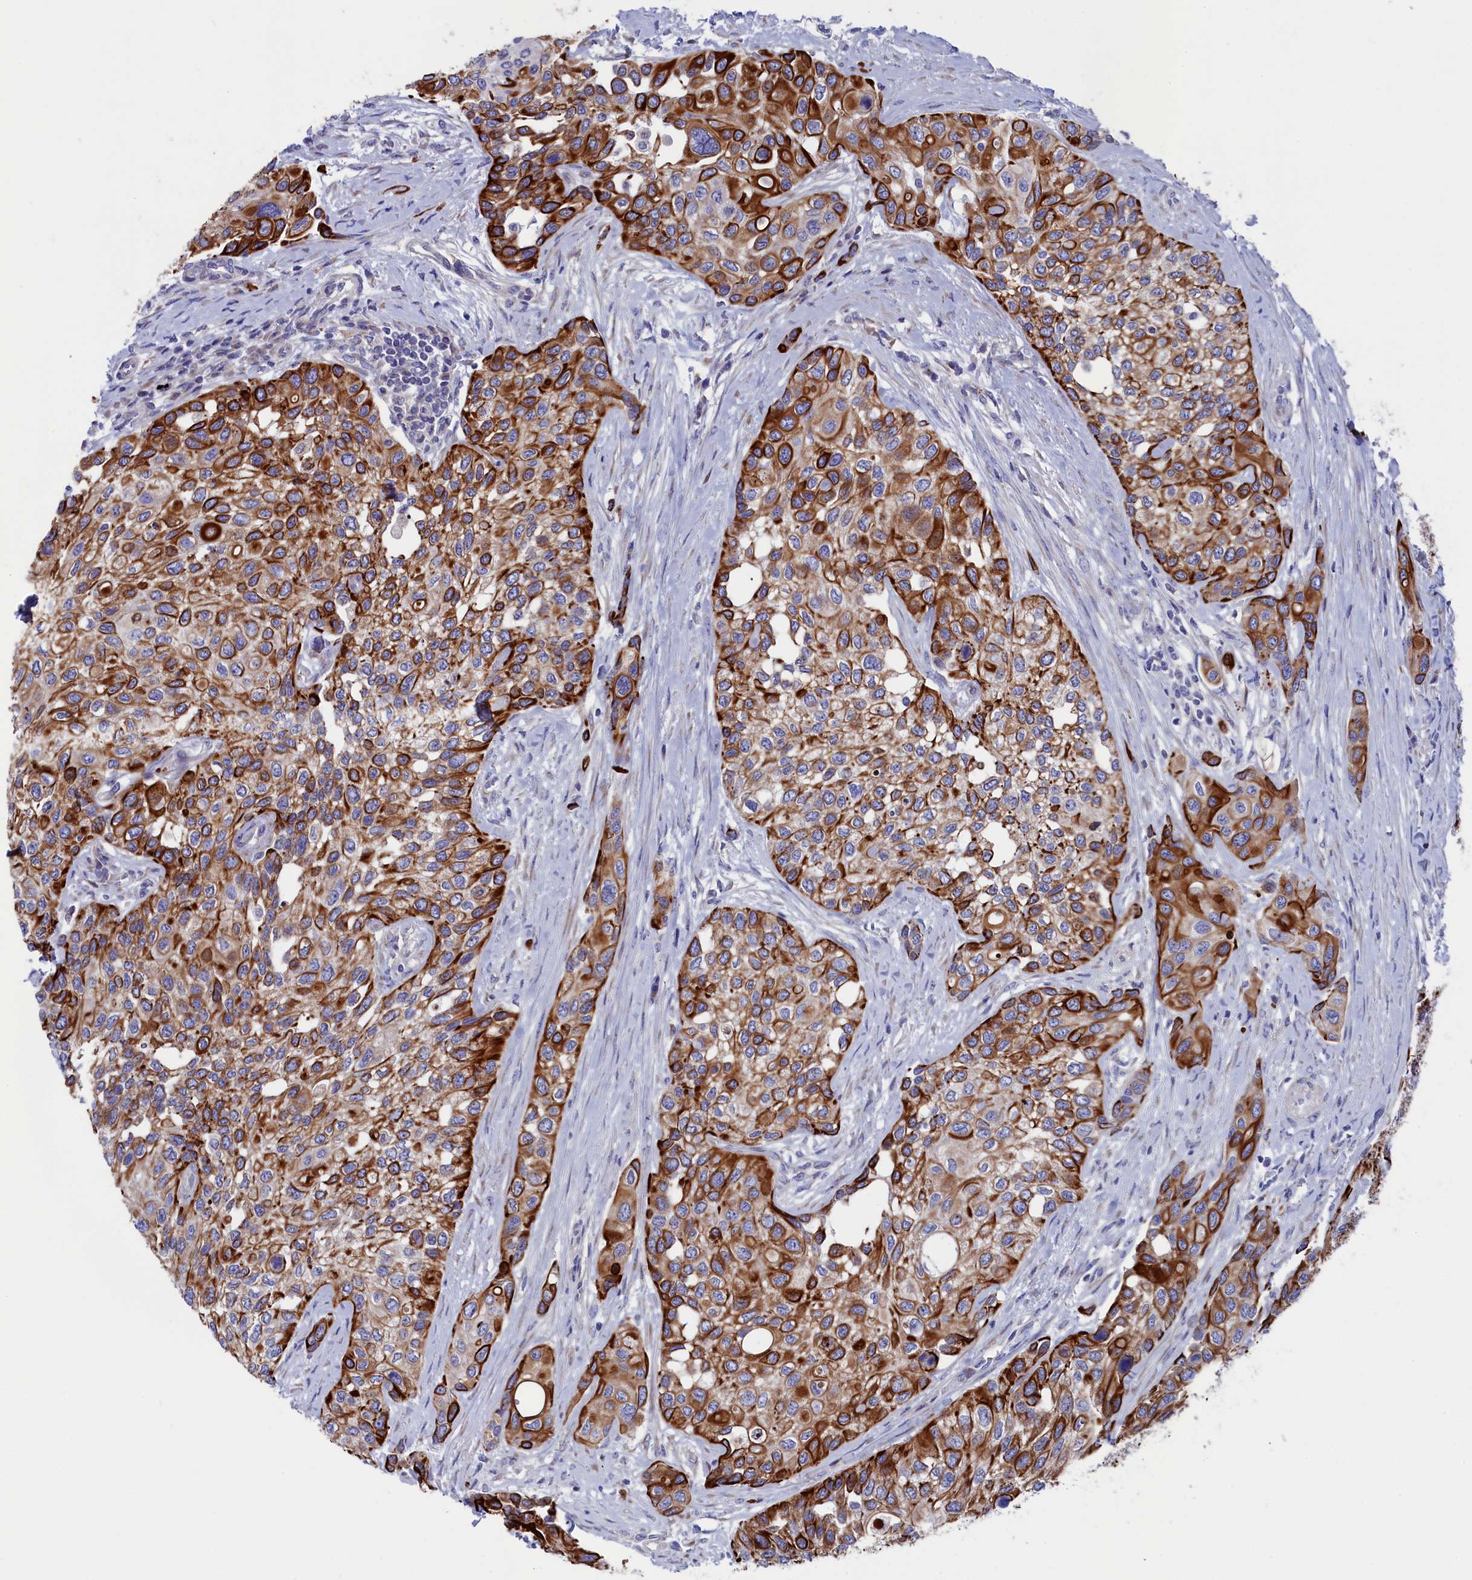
{"staining": {"intensity": "strong", "quantity": ">75%", "location": "cytoplasmic/membranous"}, "tissue": "urothelial cancer", "cell_type": "Tumor cells", "image_type": "cancer", "snomed": [{"axis": "morphology", "description": "Normal tissue, NOS"}, {"axis": "morphology", "description": "Urothelial carcinoma, High grade"}, {"axis": "topography", "description": "Vascular tissue"}, {"axis": "topography", "description": "Urinary bladder"}], "caption": "Immunohistochemistry of urothelial cancer displays high levels of strong cytoplasmic/membranous positivity in approximately >75% of tumor cells.", "gene": "NUDT7", "patient": {"sex": "female", "age": 56}}